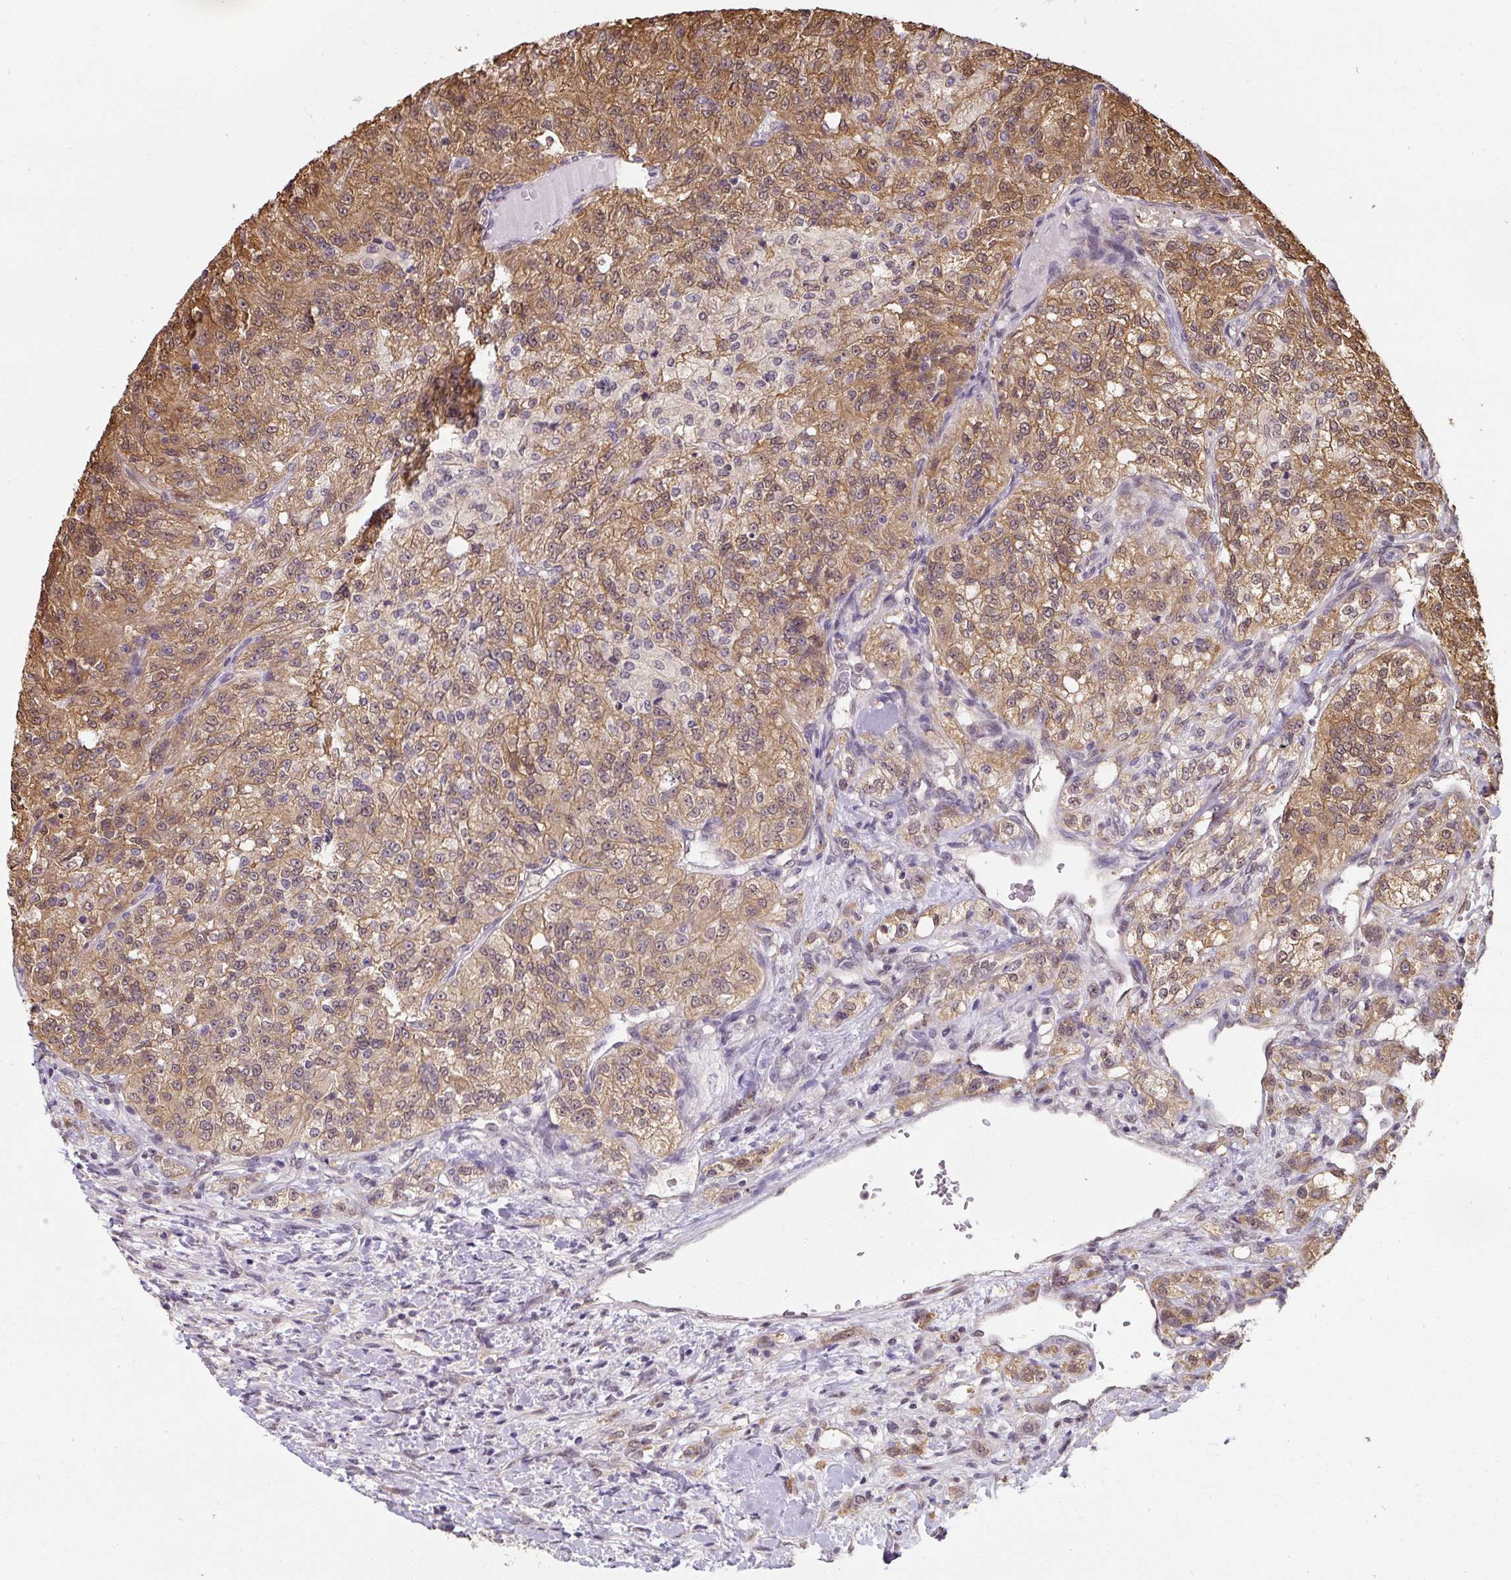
{"staining": {"intensity": "moderate", "quantity": ">75%", "location": "cytoplasmic/membranous"}, "tissue": "renal cancer", "cell_type": "Tumor cells", "image_type": "cancer", "snomed": [{"axis": "morphology", "description": "Adenocarcinoma, NOS"}, {"axis": "topography", "description": "Kidney"}], "caption": "High-power microscopy captured an immunohistochemistry (IHC) photomicrograph of renal cancer, revealing moderate cytoplasmic/membranous staining in approximately >75% of tumor cells. (DAB = brown stain, brightfield microscopy at high magnification).", "gene": "ST13", "patient": {"sex": "female", "age": 63}}